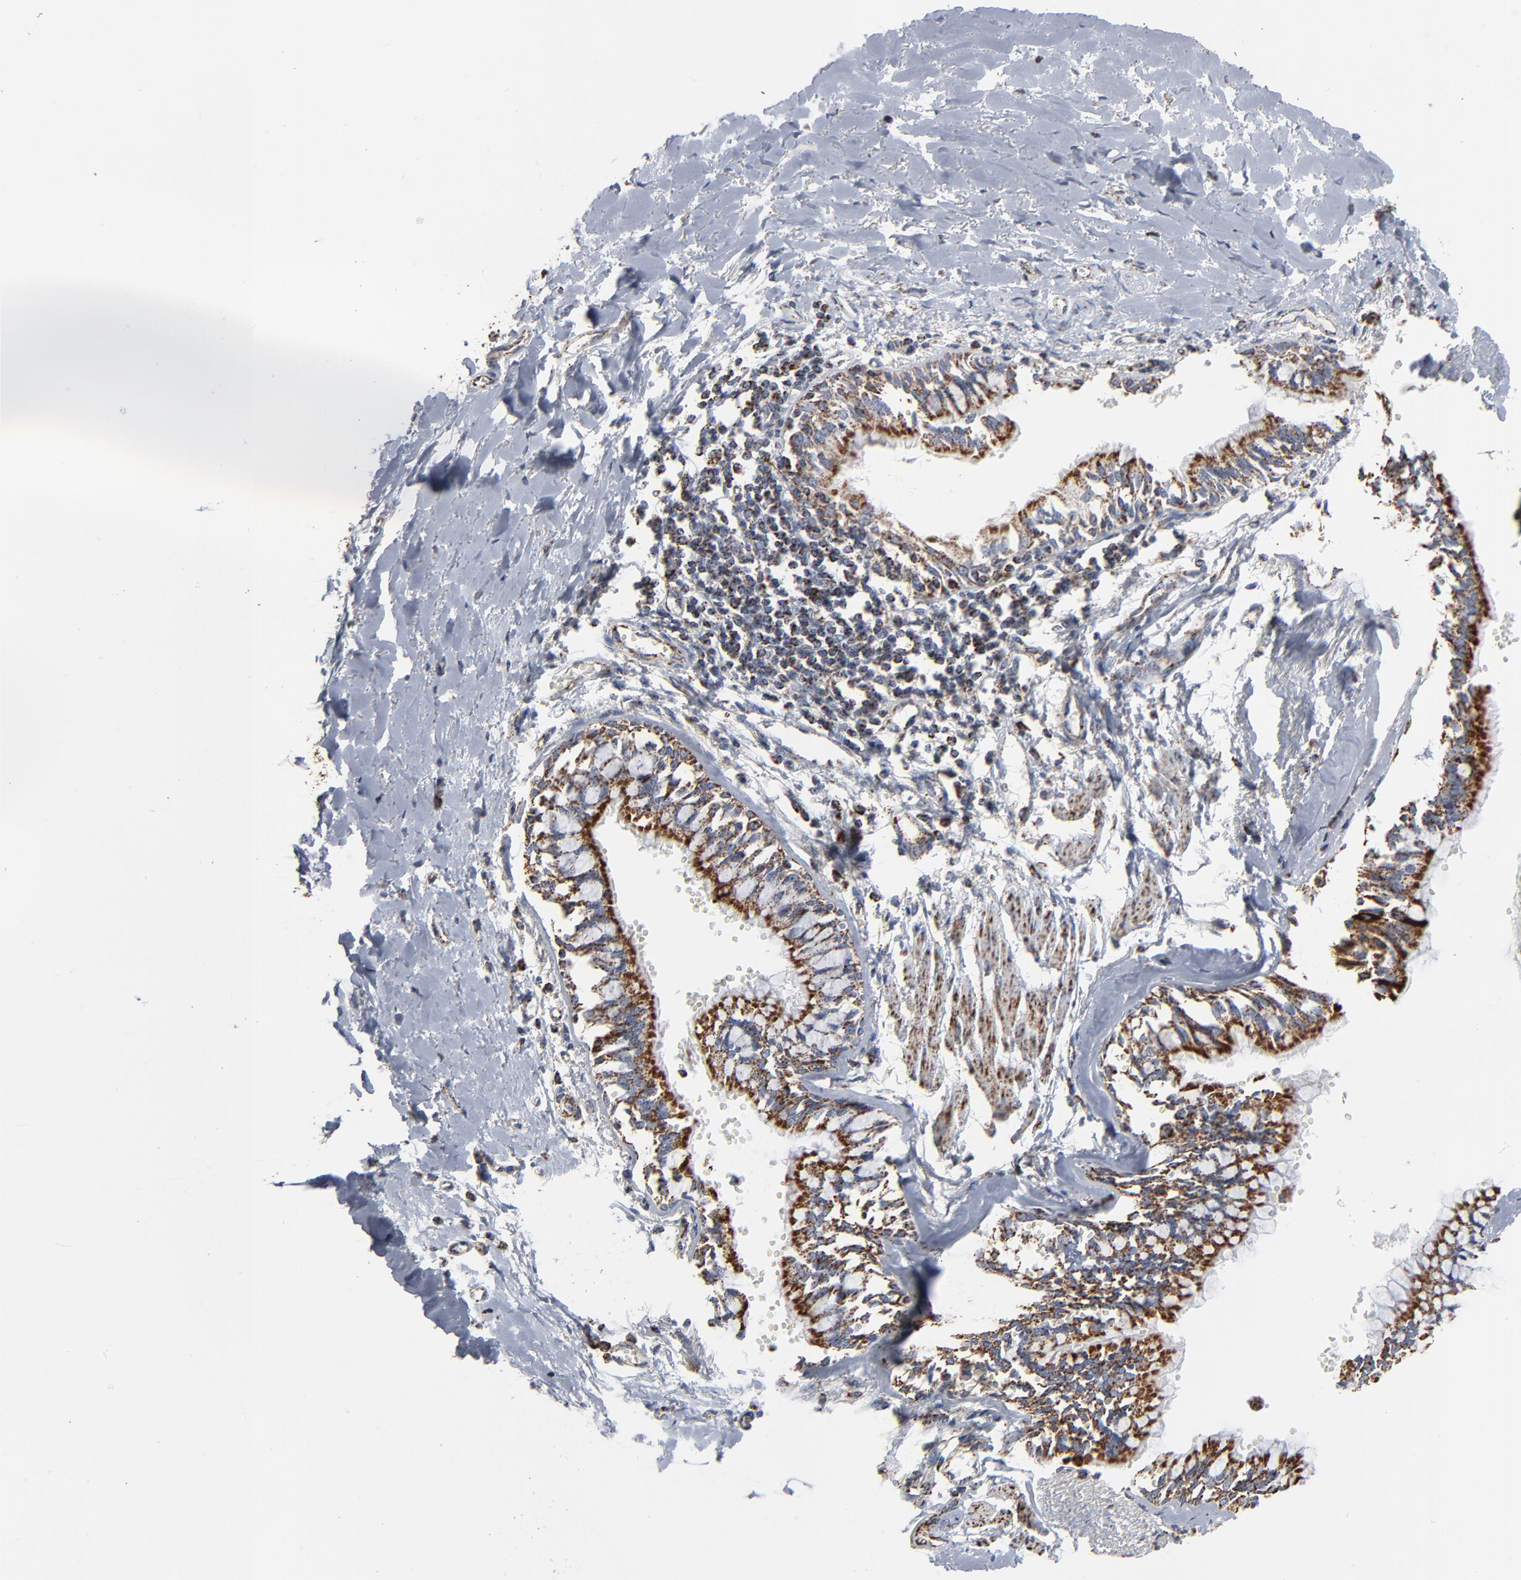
{"staining": {"intensity": "strong", "quantity": ">75%", "location": "cytoplasmic/membranous"}, "tissue": "bronchus", "cell_type": "Respiratory epithelial cells", "image_type": "normal", "snomed": [{"axis": "morphology", "description": "Normal tissue, NOS"}, {"axis": "topography", "description": "Bronchus"}, {"axis": "topography", "description": "Lung"}], "caption": "Unremarkable bronchus displays strong cytoplasmic/membranous positivity in approximately >75% of respiratory epithelial cells The protein is stained brown, and the nuclei are stained in blue (DAB (3,3'-diaminobenzidine) IHC with brightfield microscopy, high magnification)..", "gene": "UQCRC1", "patient": {"sex": "female", "age": 56}}